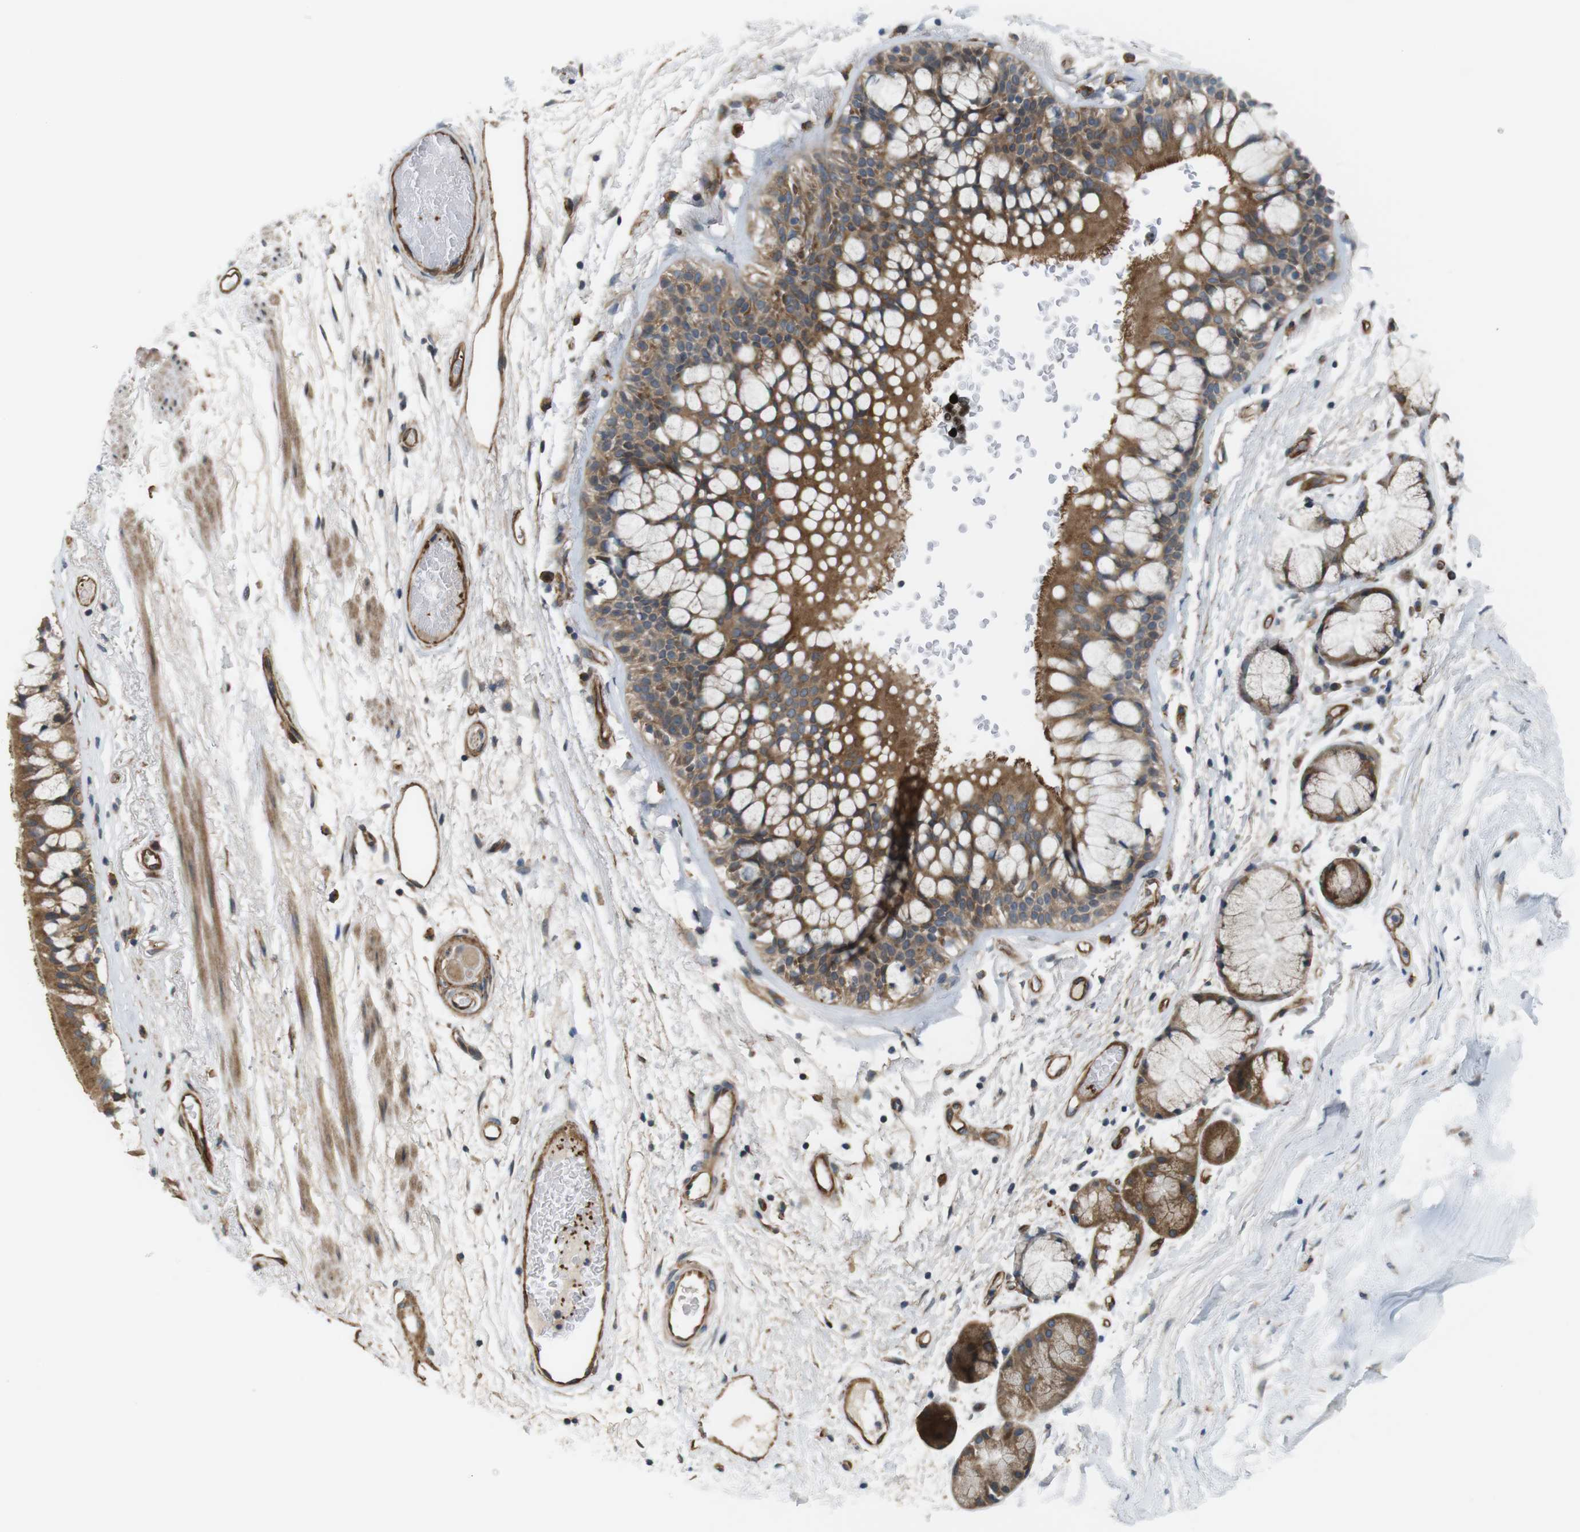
{"staining": {"intensity": "moderate", "quantity": ">75%", "location": "cytoplasmic/membranous"}, "tissue": "bronchus", "cell_type": "Respiratory epithelial cells", "image_type": "normal", "snomed": [{"axis": "morphology", "description": "Normal tissue, NOS"}, {"axis": "topography", "description": "Bronchus"}], "caption": "Immunohistochemical staining of unremarkable bronchus exhibits medium levels of moderate cytoplasmic/membranous expression in approximately >75% of respiratory epithelial cells. (IHC, brightfield microscopy, high magnification).", "gene": "BVES", "patient": {"sex": "male", "age": 66}}